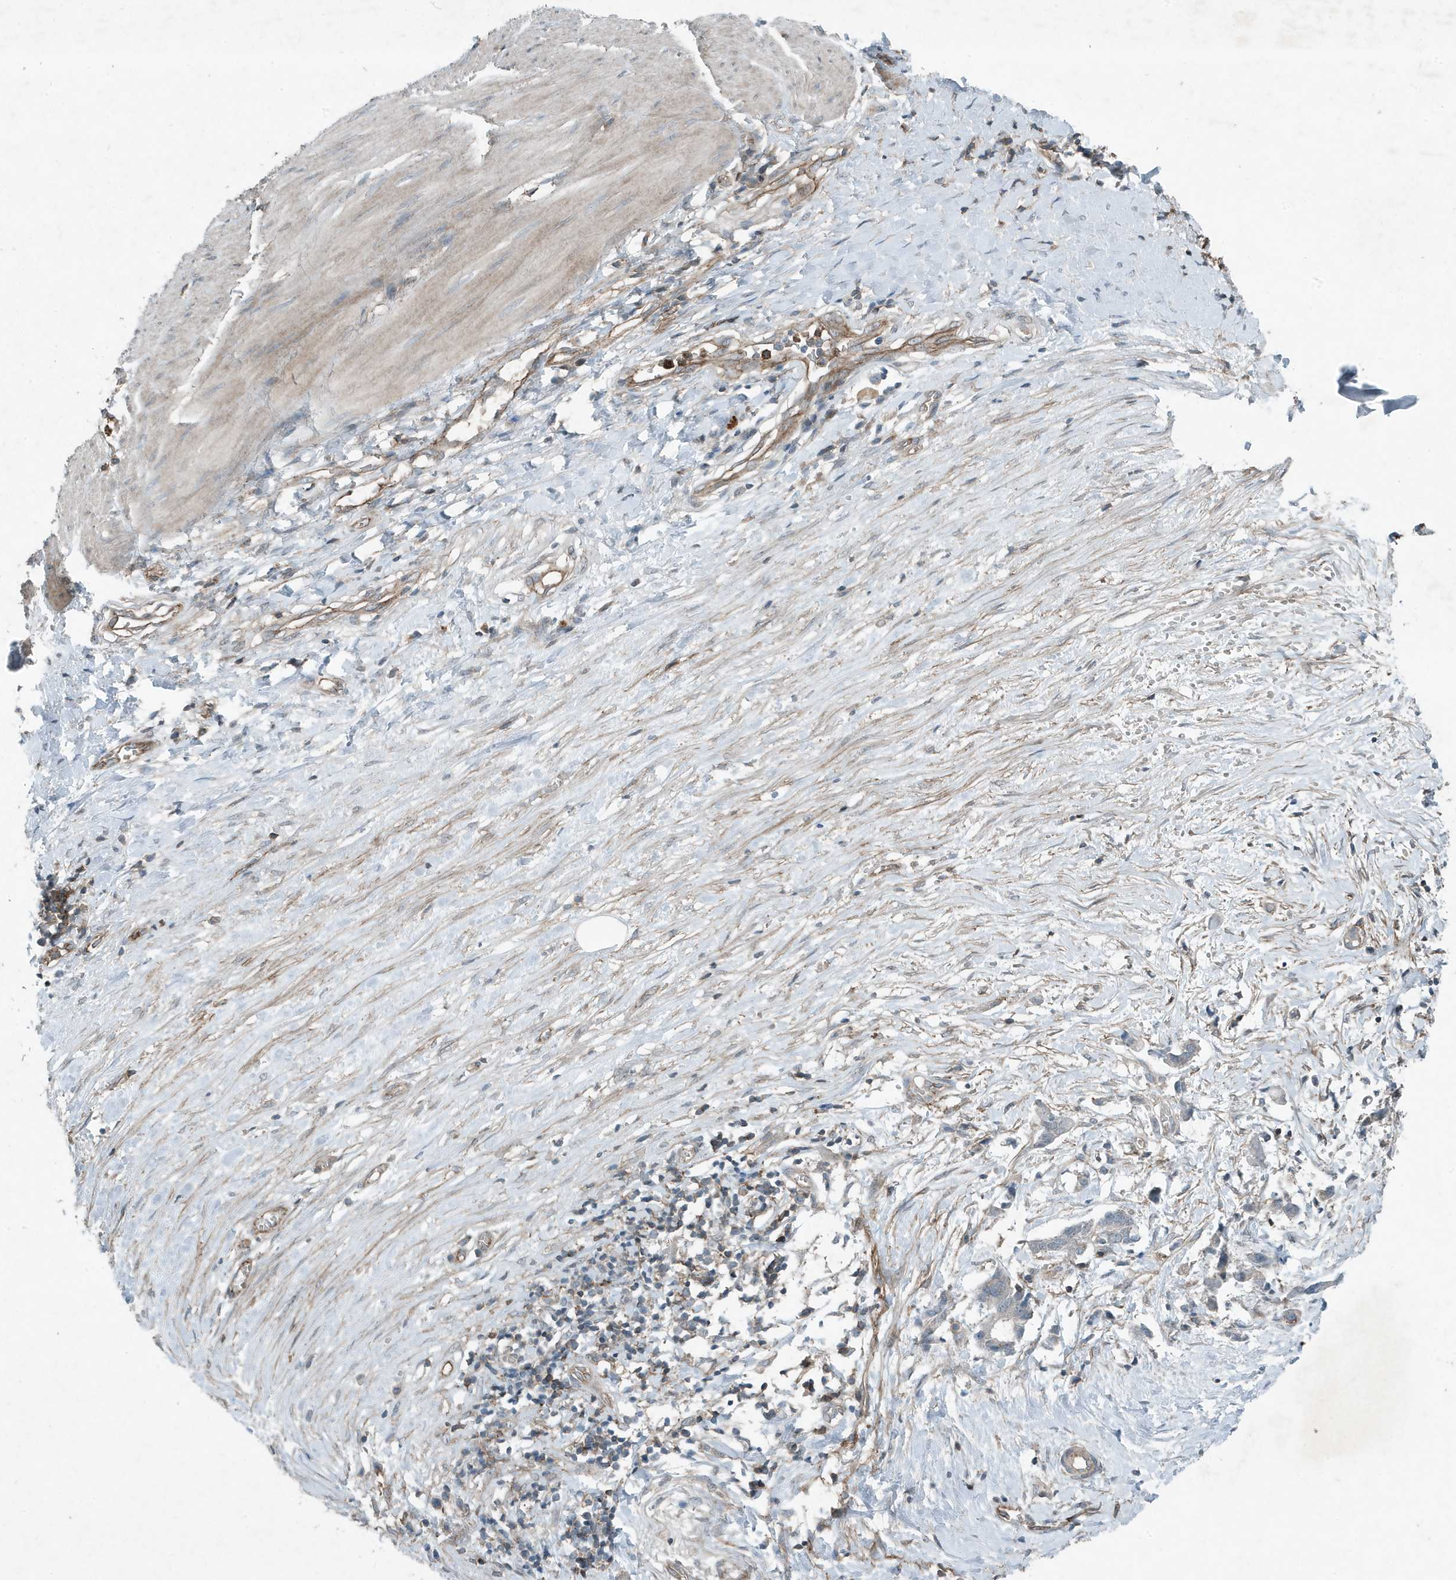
{"staining": {"intensity": "moderate", "quantity": "25%-75%", "location": "cytoplasmic/membranous"}, "tissue": "smooth muscle", "cell_type": "Smooth muscle cells", "image_type": "normal", "snomed": [{"axis": "morphology", "description": "Normal tissue, NOS"}, {"axis": "morphology", "description": "Adenocarcinoma, NOS"}, {"axis": "topography", "description": "Colon"}, {"axis": "topography", "description": "Peripheral nerve tissue"}], "caption": "Benign smooth muscle was stained to show a protein in brown. There is medium levels of moderate cytoplasmic/membranous expression in approximately 25%-75% of smooth muscle cells. The protein of interest is shown in brown color, while the nuclei are stained blue.", "gene": "DAPP1", "patient": {"sex": "male", "age": 14}}